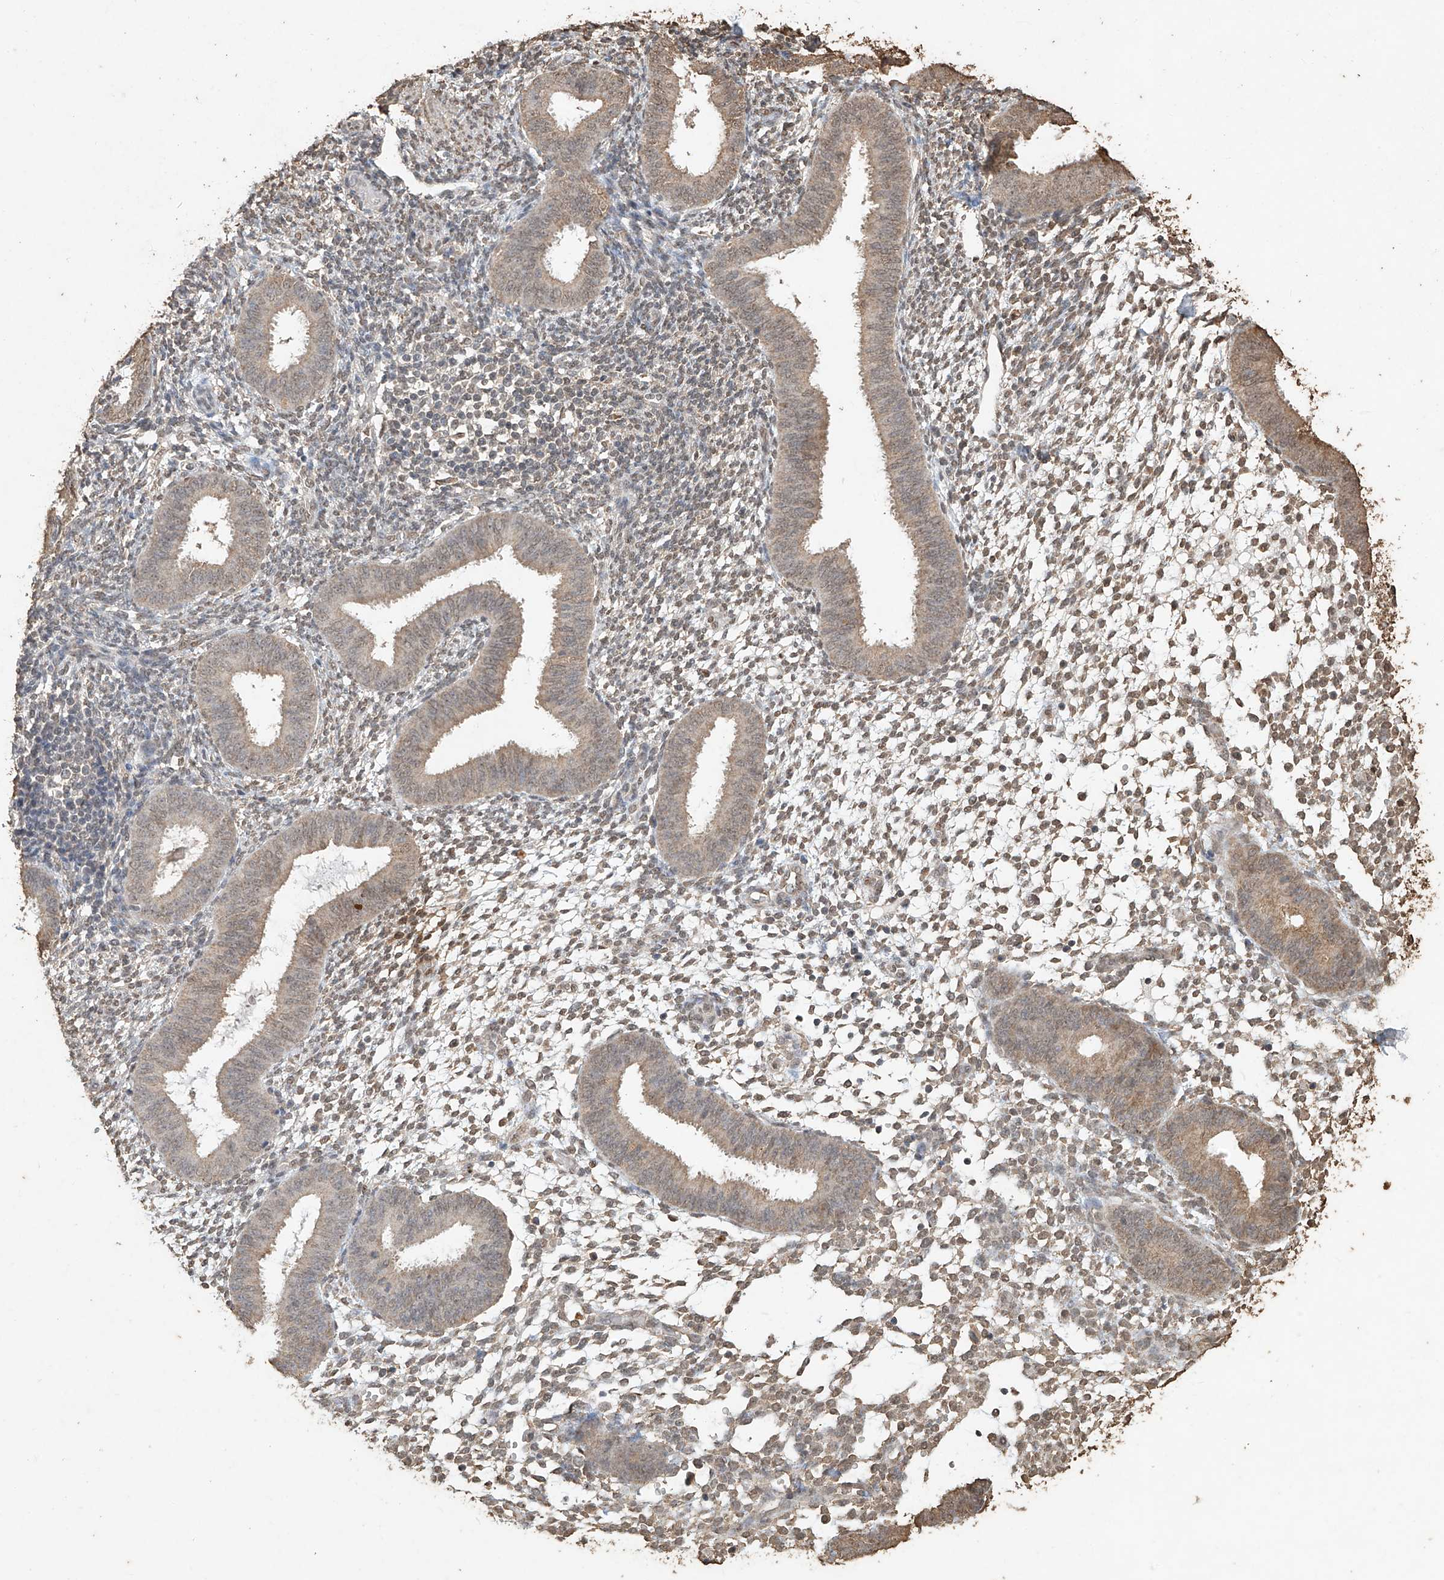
{"staining": {"intensity": "weak", "quantity": "25%-75%", "location": "cytoplasmic/membranous"}, "tissue": "endometrium", "cell_type": "Cells in endometrial stroma", "image_type": "normal", "snomed": [{"axis": "morphology", "description": "Normal tissue, NOS"}, {"axis": "topography", "description": "Uterus"}, {"axis": "topography", "description": "Endometrium"}], "caption": "Protein expression analysis of normal endometrium demonstrates weak cytoplasmic/membranous expression in about 25%-75% of cells in endometrial stroma. Ihc stains the protein of interest in brown and the nuclei are stained blue.", "gene": "ELOVL1", "patient": {"sex": "female", "age": 48}}